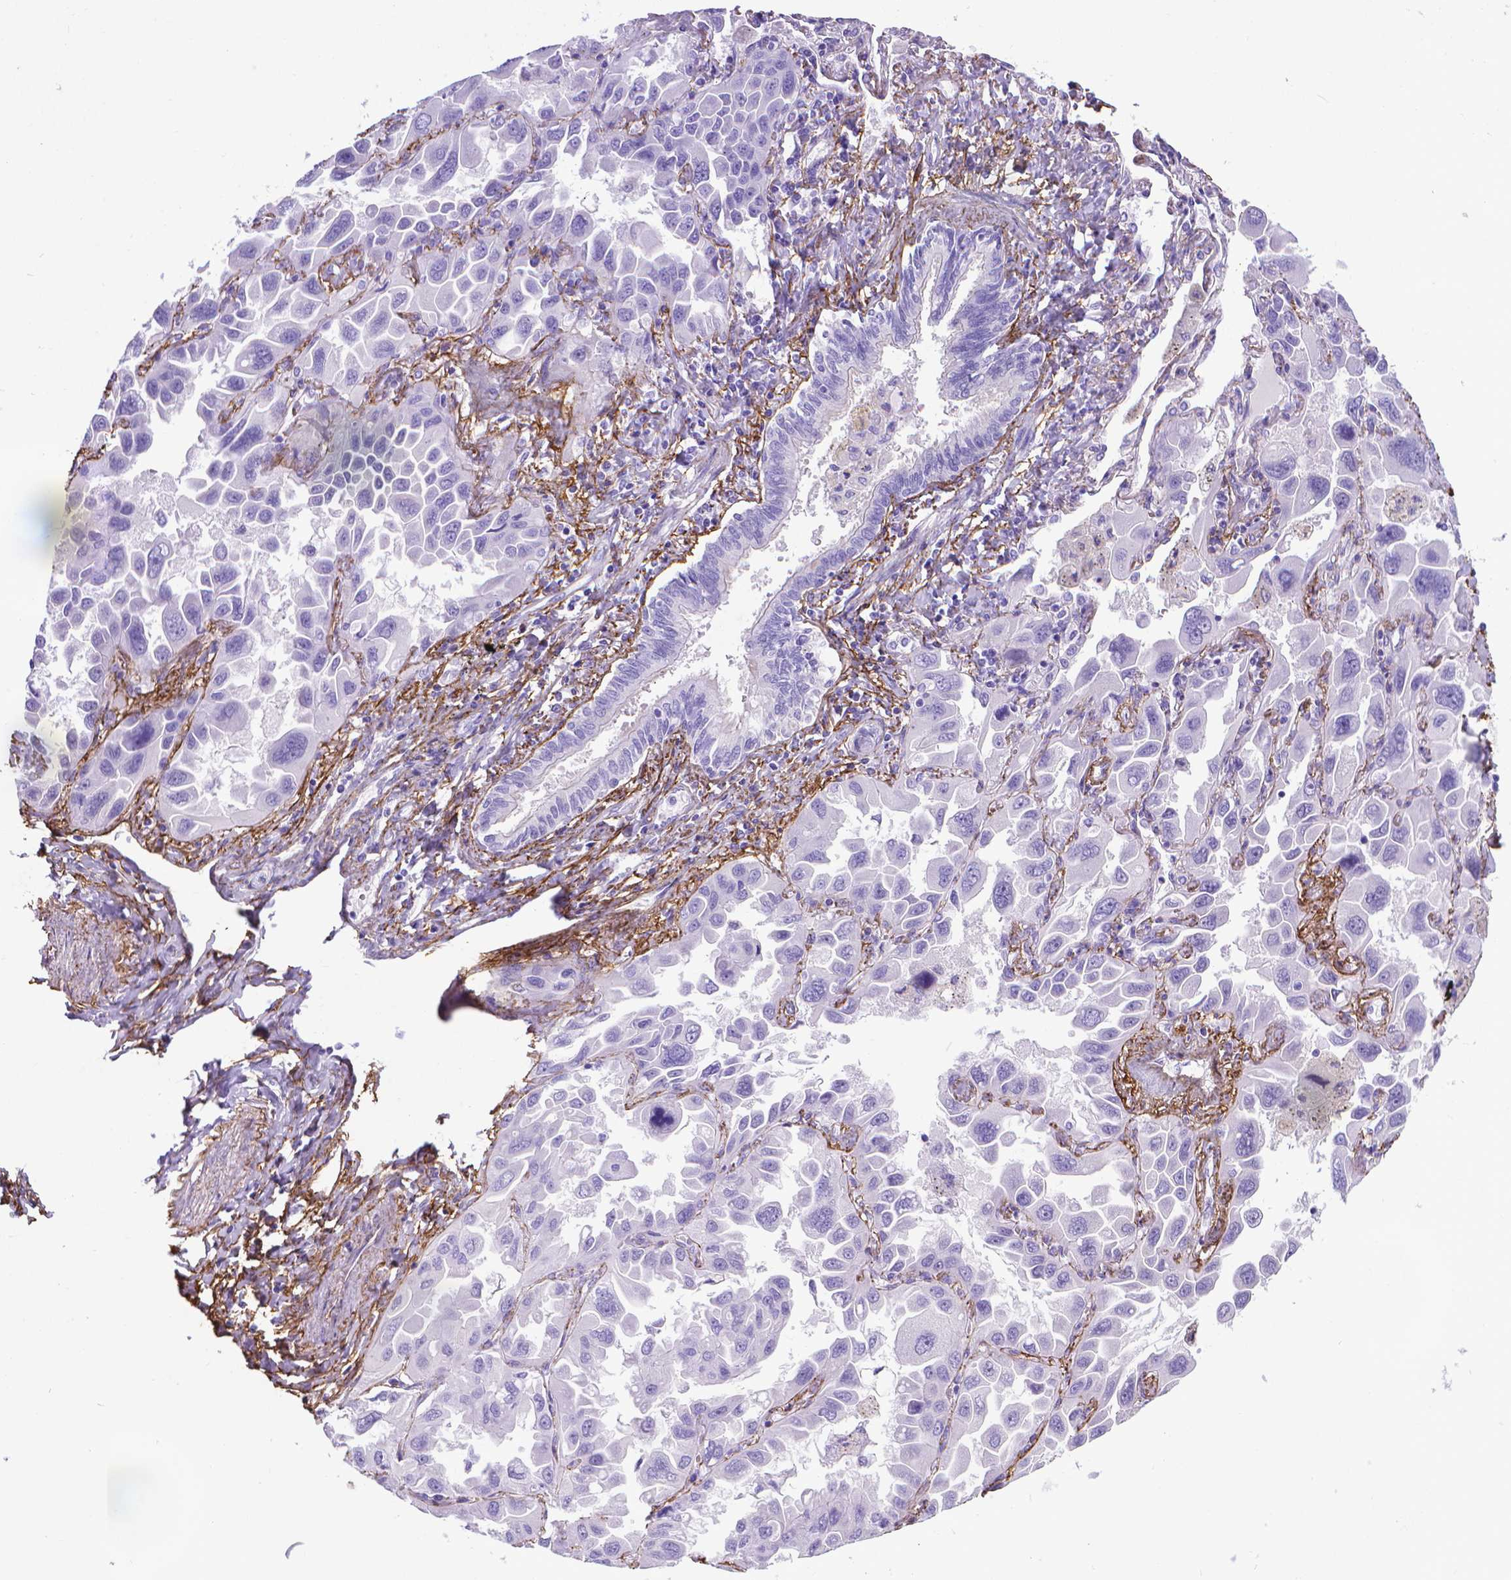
{"staining": {"intensity": "negative", "quantity": "none", "location": "none"}, "tissue": "lung cancer", "cell_type": "Tumor cells", "image_type": "cancer", "snomed": [{"axis": "morphology", "description": "Adenocarcinoma, NOS"}, {"axis": "topography", "description": "Lung"}], "caption": "This histopathology image is of lung cancer (adenocarcinoma) stained with immunohistochemistry to label a protein in brown with the nuclei are counter-stained blue. There is no positivity in tumor cells.", "gene": "MFAP2", "patient": {"sex": "male", "age": 64}}